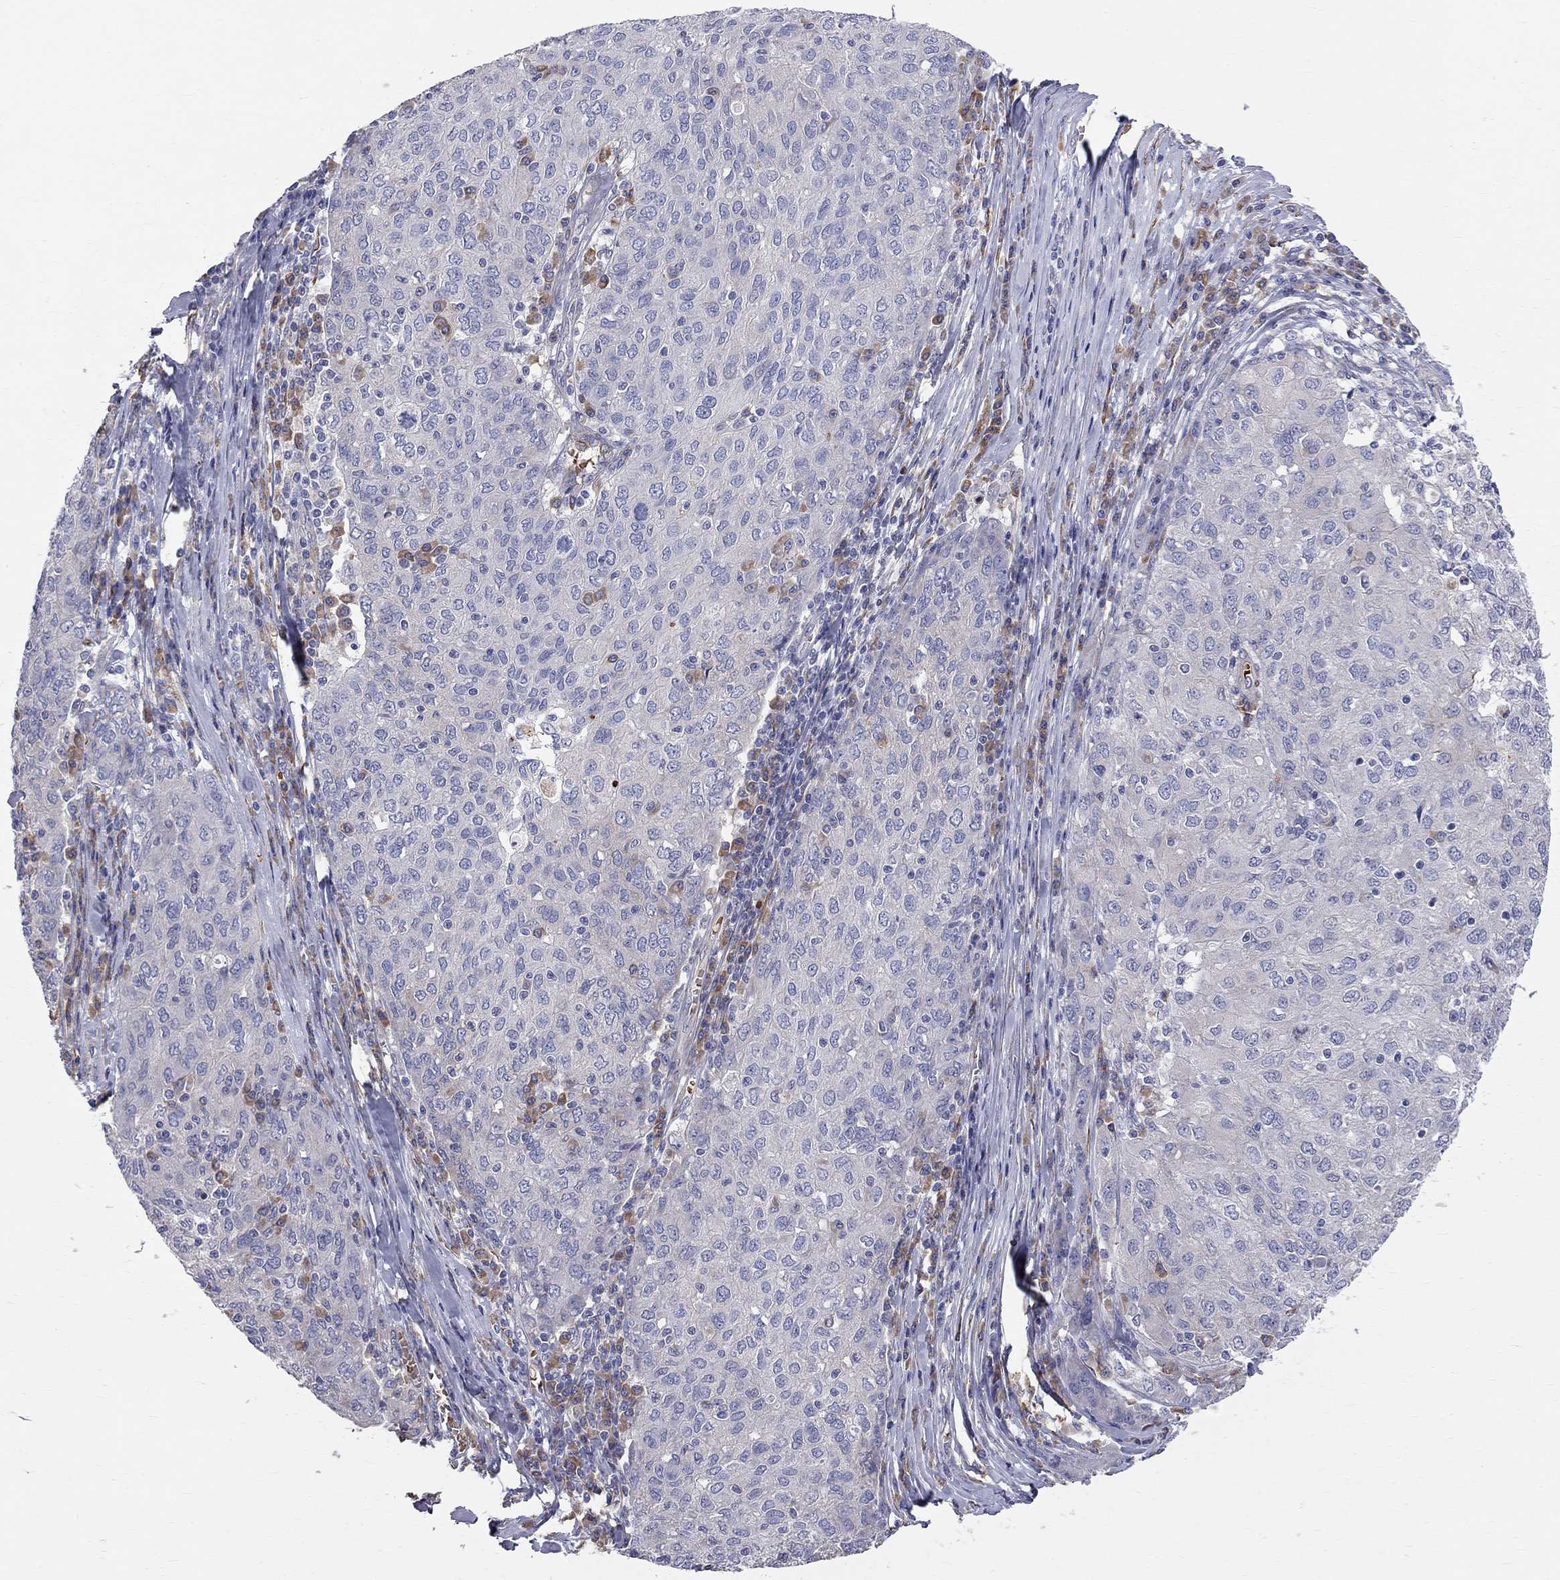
{"staining": {"intensity": "negative", "quantity": "none", "location": "none"}, "tissue": "ovarian cancer", "cell_type": "Tumor cells", "image_type": "cancer", "snomed": [{"axis": "morphology", "description": "Carcinoma, endometroid"}, {"axis": "topography", "description": "Ovary"}], "caption": "Immunohistochemistry of ovarian endometroid carcinoma demonstrates no positivity in tumor cells.", "gene": "CASTOR1", "patient": {"sex": "female", "age": 50}}